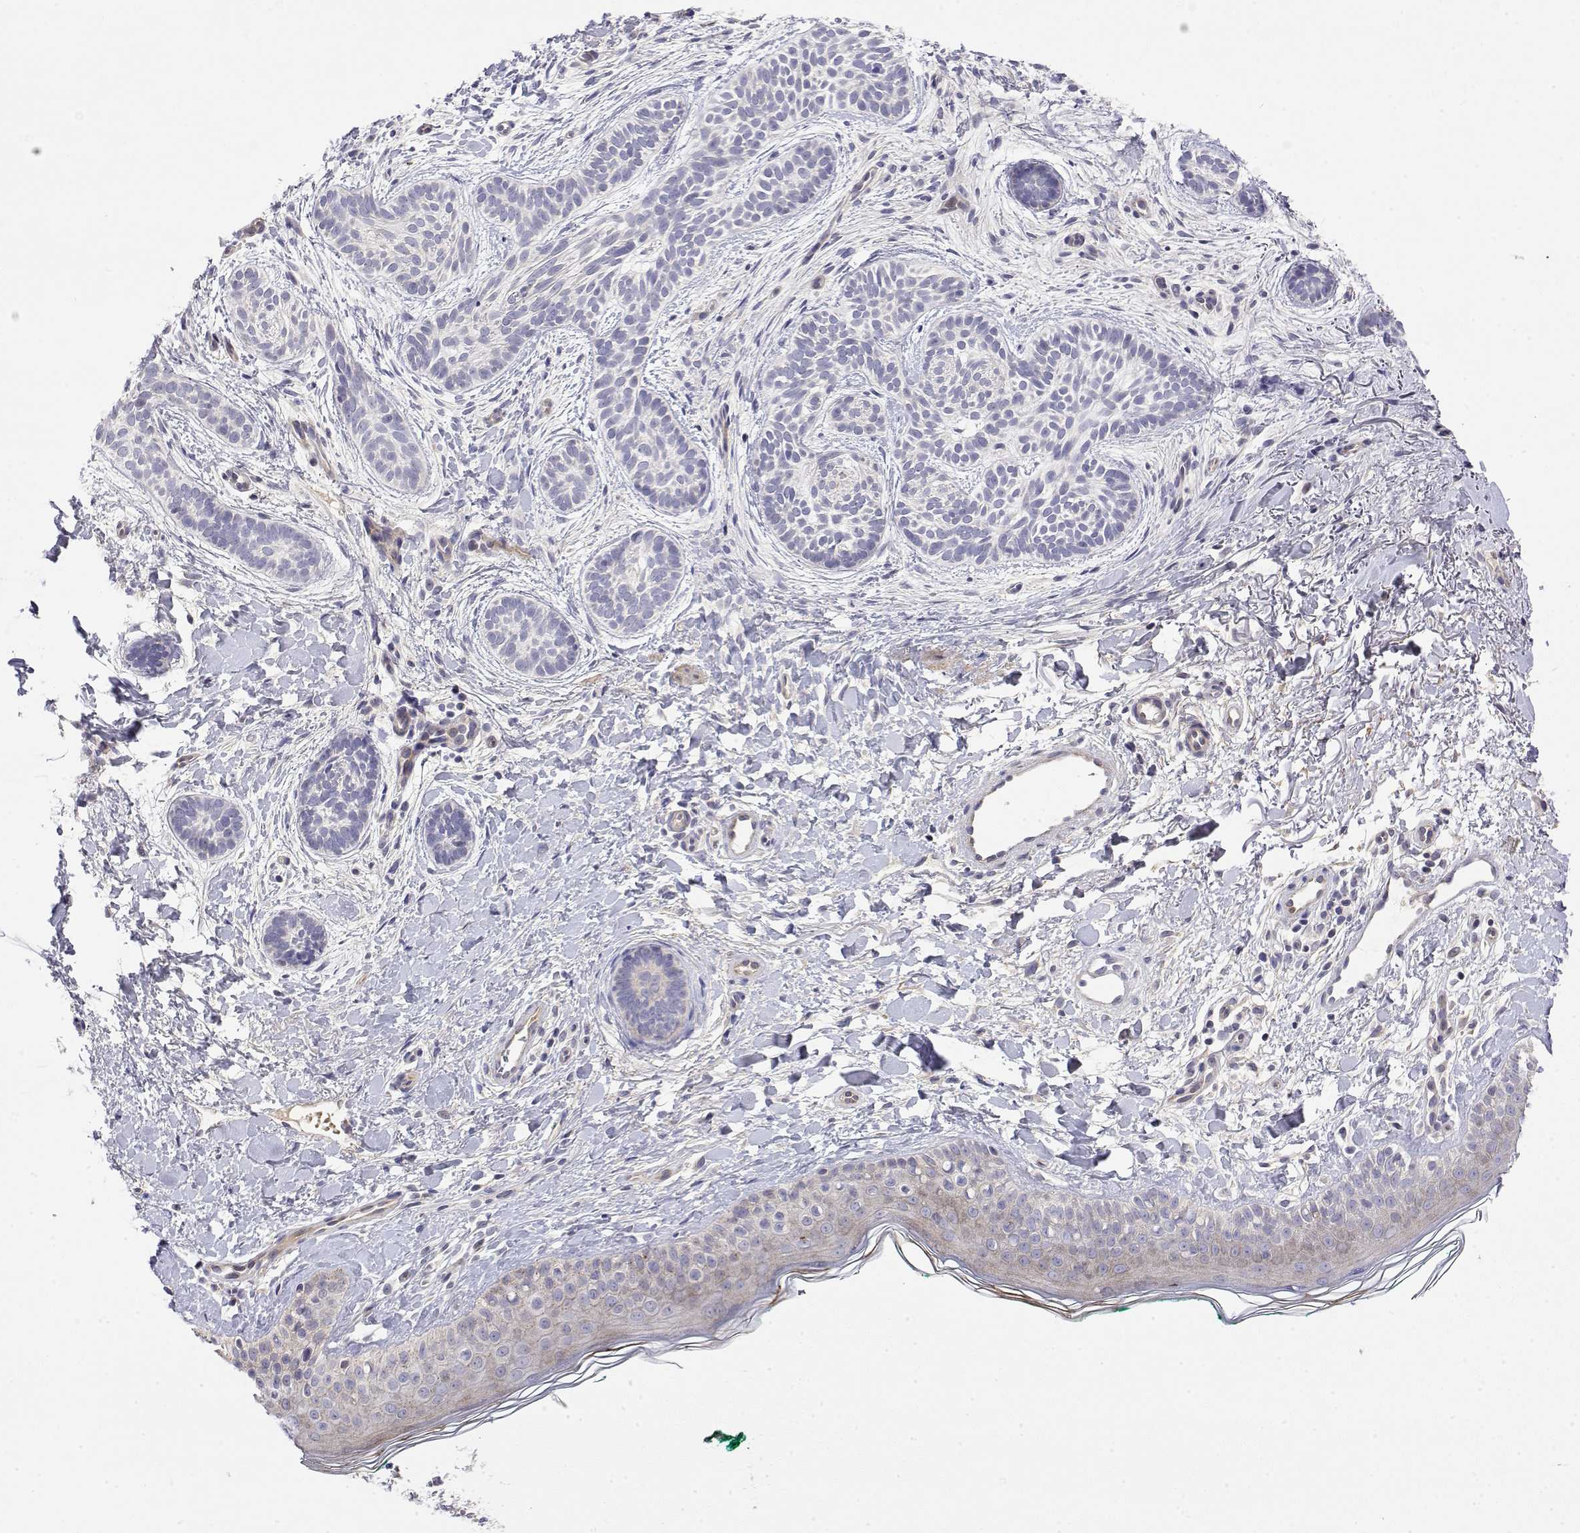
{"staining": {"intensity": "negative", "quantity": "none", "location": "none"}, "tissue": "skin cancer", "cell_type": "Tumor cells", "image_type": "cancer", "snomed": [{"axis": "morphology", "description": "Basal cell carcinoma"}, {"axis": "topography", "description": "Skin"}], "caption": "High power microscopy photomicrograph of an IHC micrograph of basal cell carcinoma (skin), revealing no significant expression in tumor cells.", "gene": "GGACT", "patient": {"sex": "male", "age": 63}}